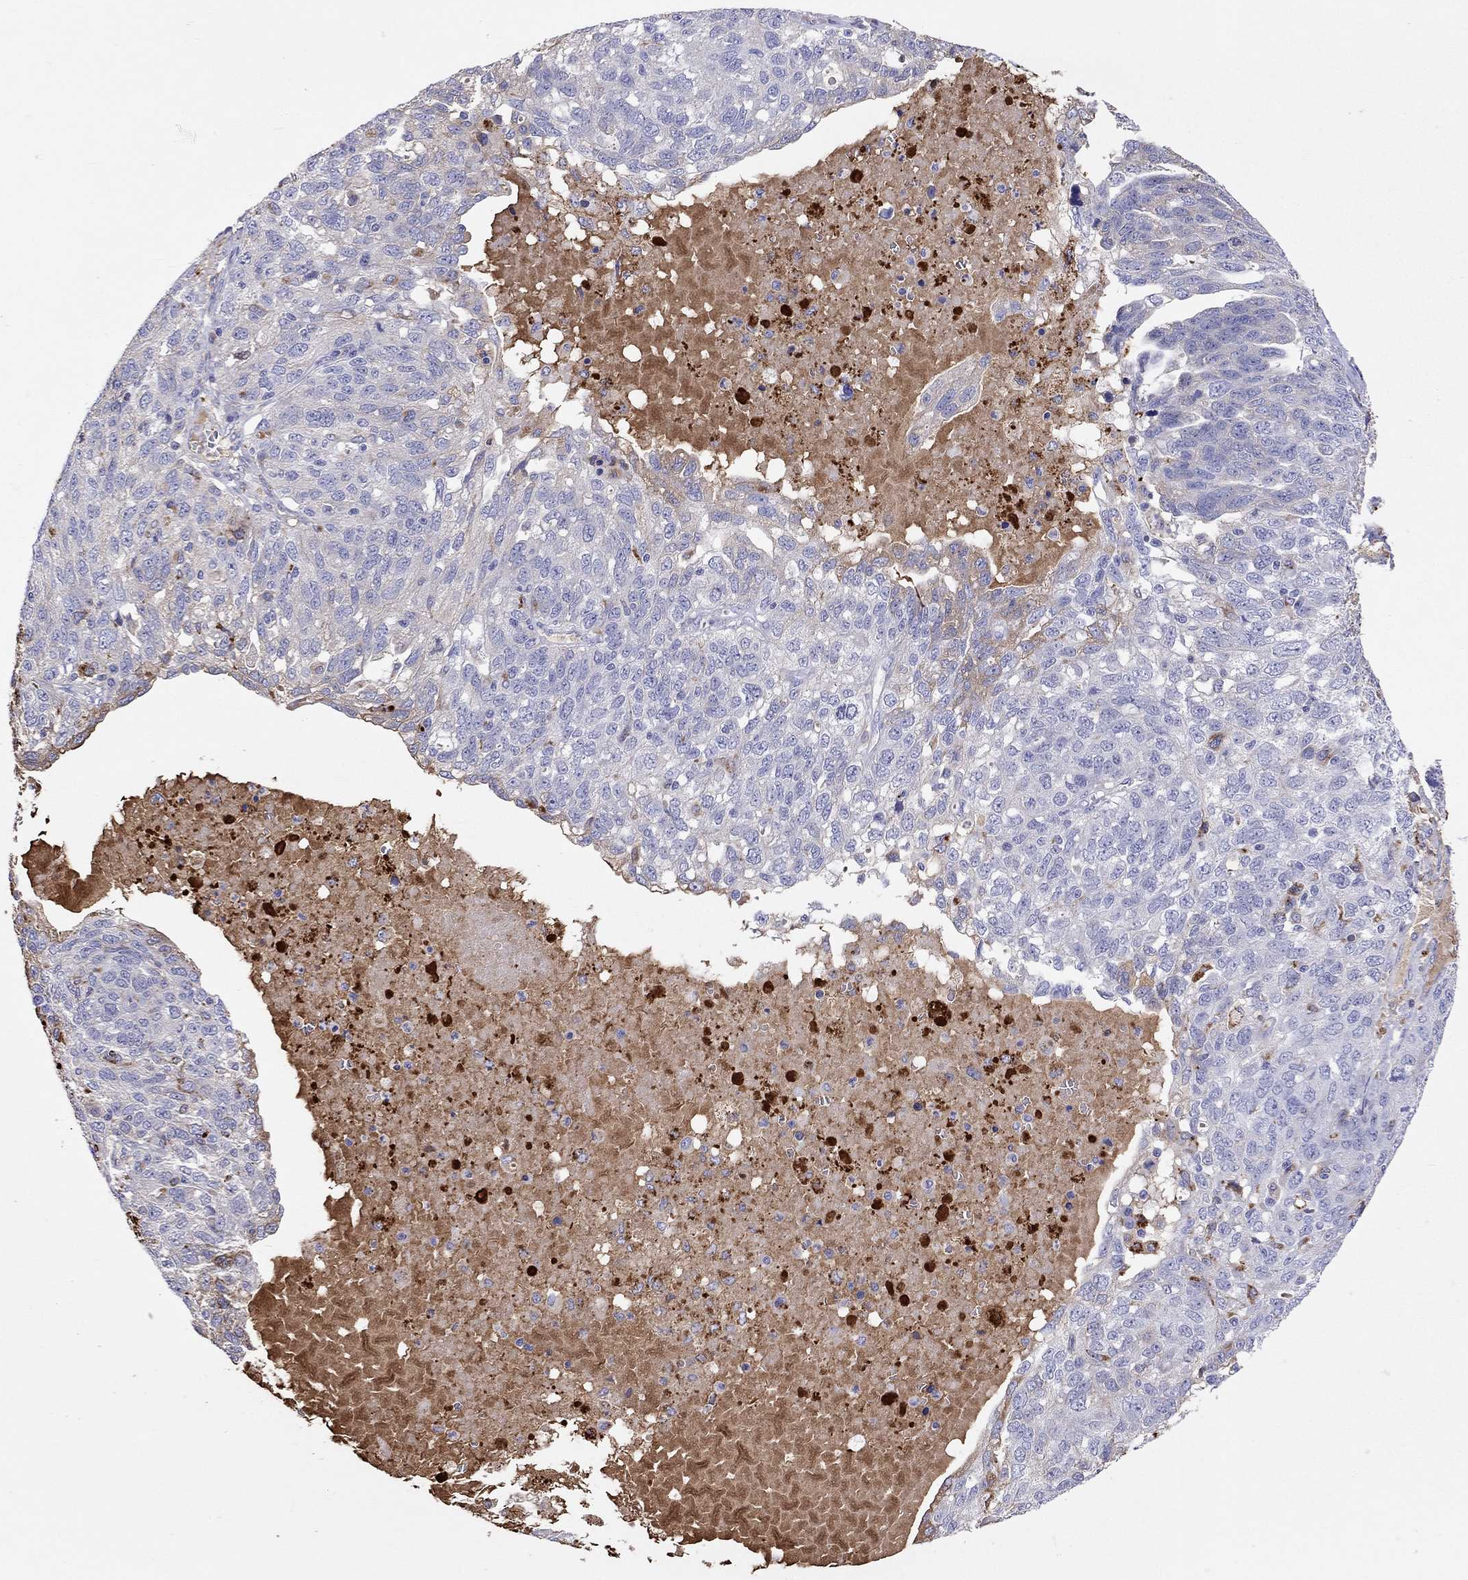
{"staining": {"intensity": "negative", "quantity": "none", "location": "none"}, "tissue": "ovarian cancer", "cell_type": "Tumor cells", "image_type": "cancer", "snomed": [{"axis": "morphology", "description": "Cystadenocarcinoma, serous, NOS"}, {"axis": "topography", "description": "Ovary"}], "caption": "A high-resolution histopathology image shows IHC staining of ovarian cancer, which demonstrates no significant staining in tumor cells. (Brightfield microscopy of DAB (3,3'-diaminobenzidine) immunohistochemistry at high magnification).", "gene": "SERPINA3", "patient": {"sex": "female", "age": 71}}